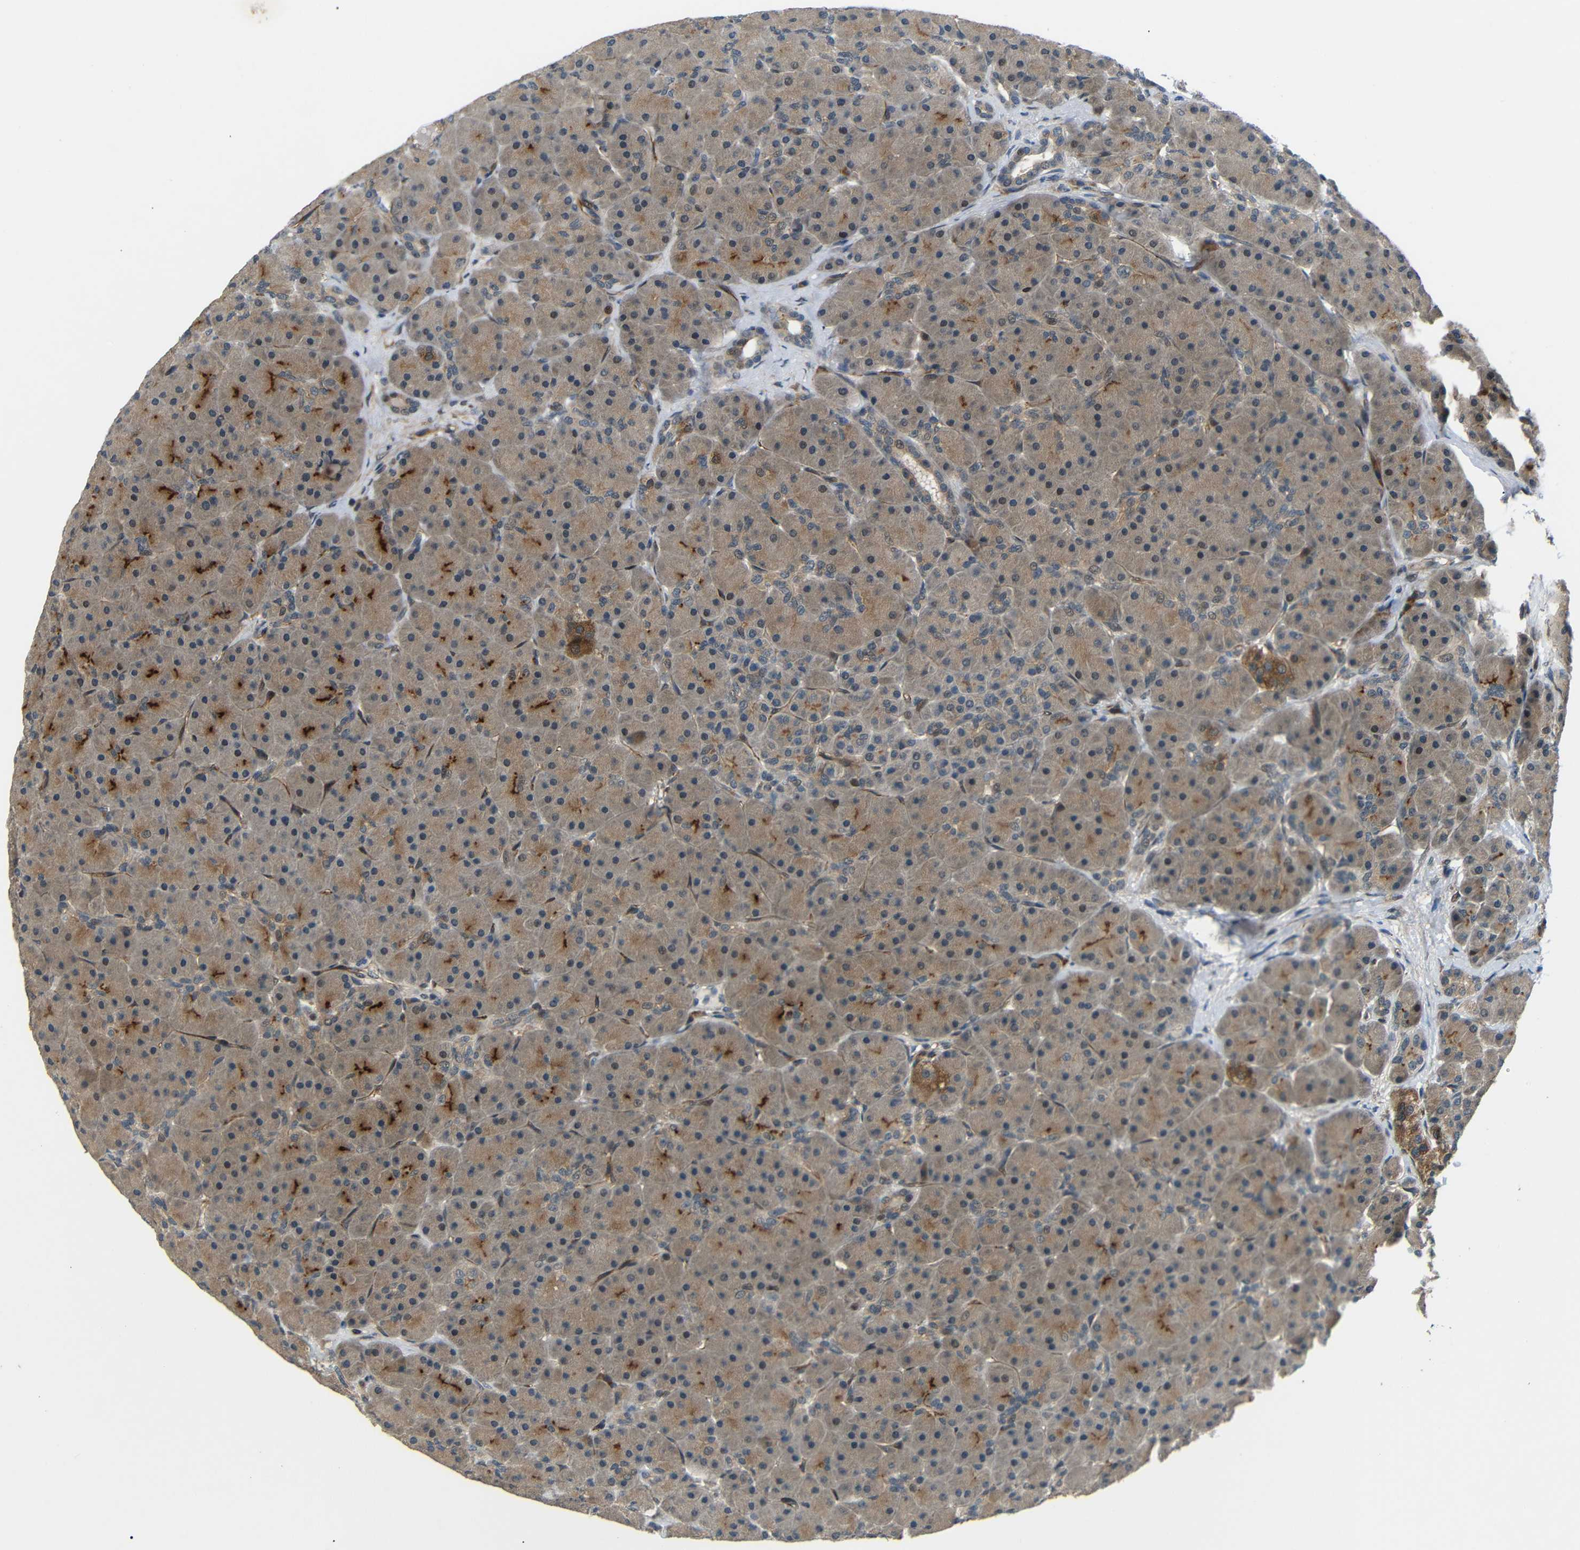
{"staining": {"intensity": "moderate", "quantity": "25%-75%", "location": "cytoplasmic/membranous"}, "tissue": "pancreas", "cell_type": "Exocrine glandular cells", "image_type": "normal", "snomed": [{"axis": "morphology", "description": "Normal tissue, NOS"}, {"axis": "topography", "description": "Pancreas"}], "caption": "Exocrine glandular cells display medium levels of moderate cytoplasmic/membranous staining in approximately 25%-75% of cells in unremarkable pancreas.", "gene": "SYDE1", "patient": {"sex": "male", "age": 66}}